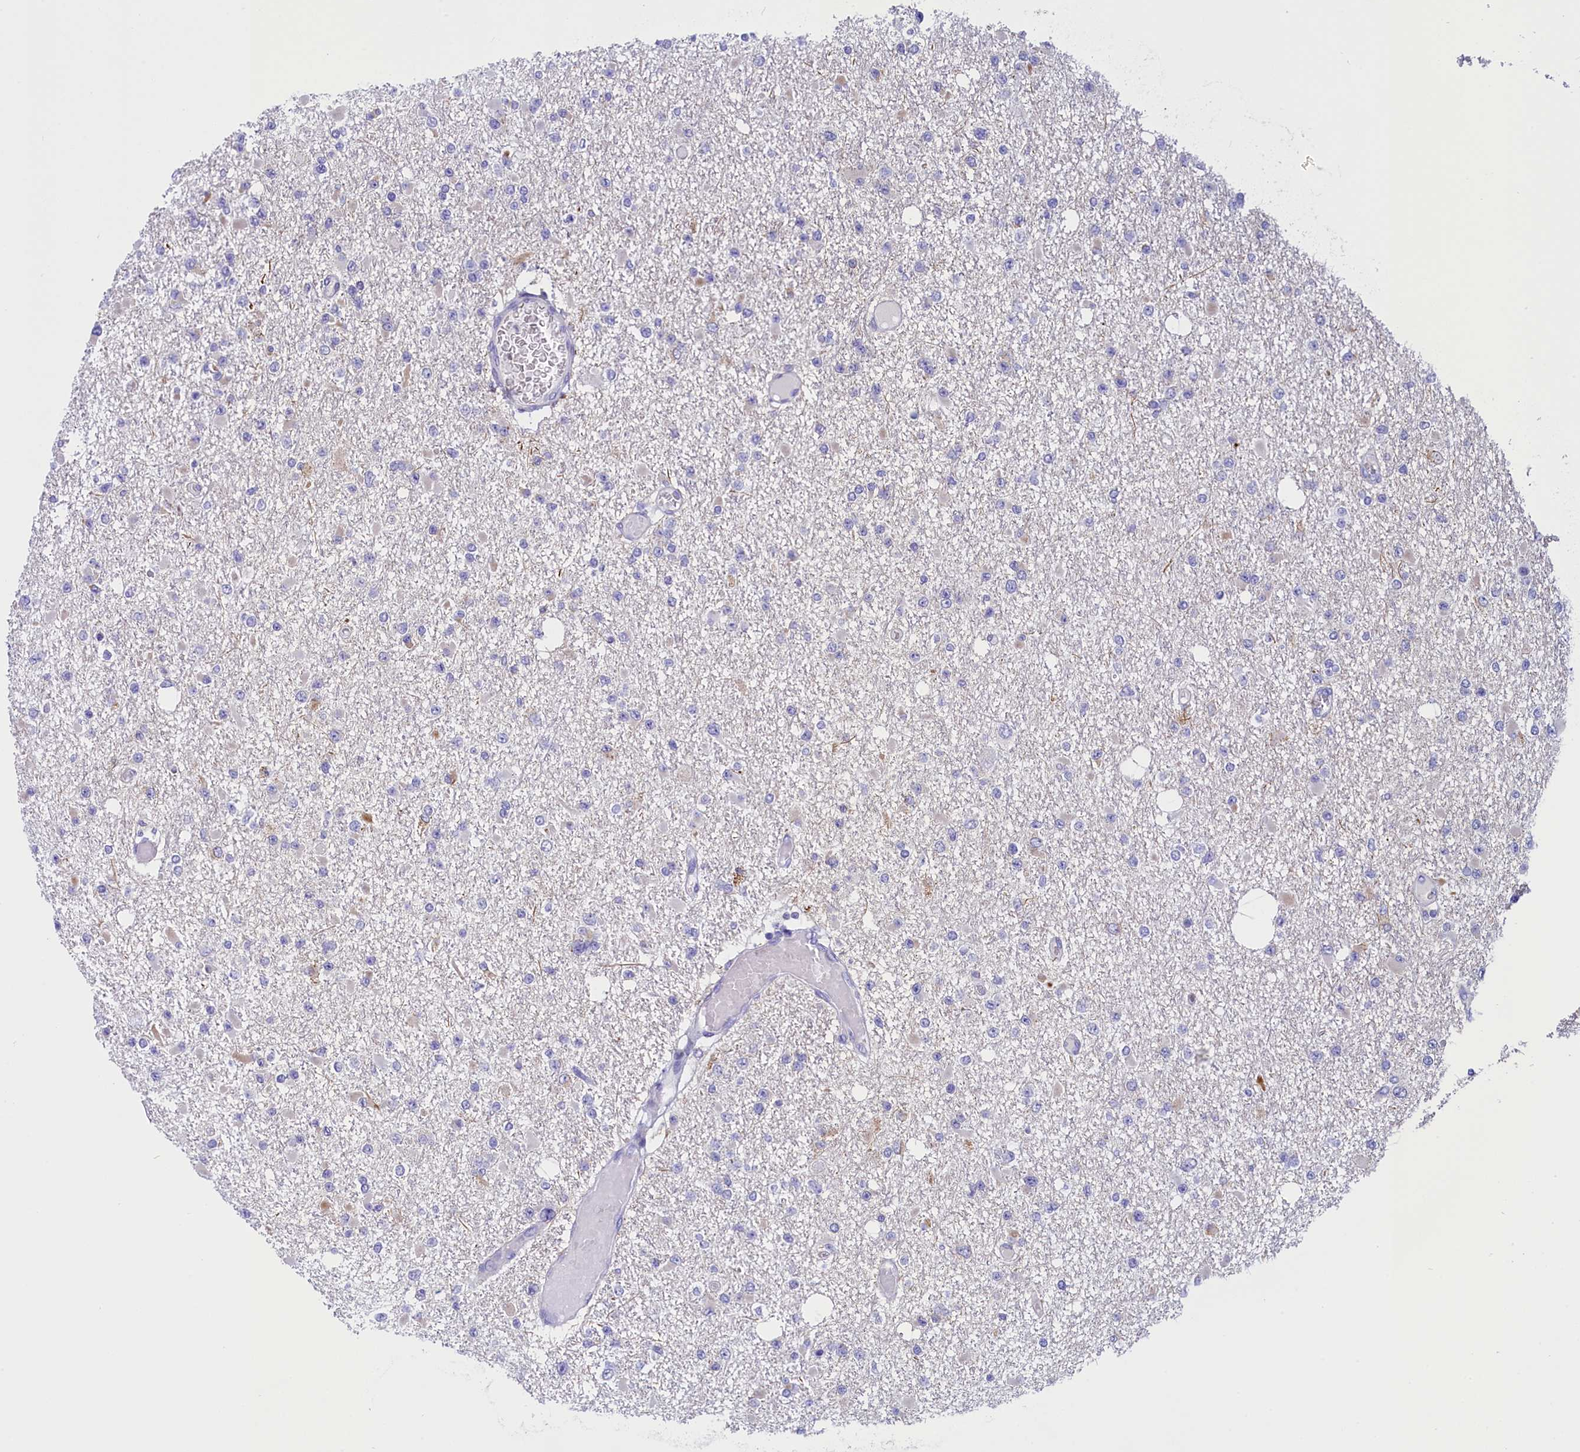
{"staining": {"intensity": "negative", "quantity": "none", "location": "none"}, "tissue": "glioma", "cell_type": "Tumor cells", "image_type": "cancer", "snomed": [{"axis": "morphology", "description": "Glioma, malignant, Low grade"}, {"axis": "topography", "description": "Brain"}], "caption": "The immunohistochemistry image has no significant positivity in tumor cells of glioma tissue.", "gene": "RTTN", "patient": {"sex": "female", "age": 22}}